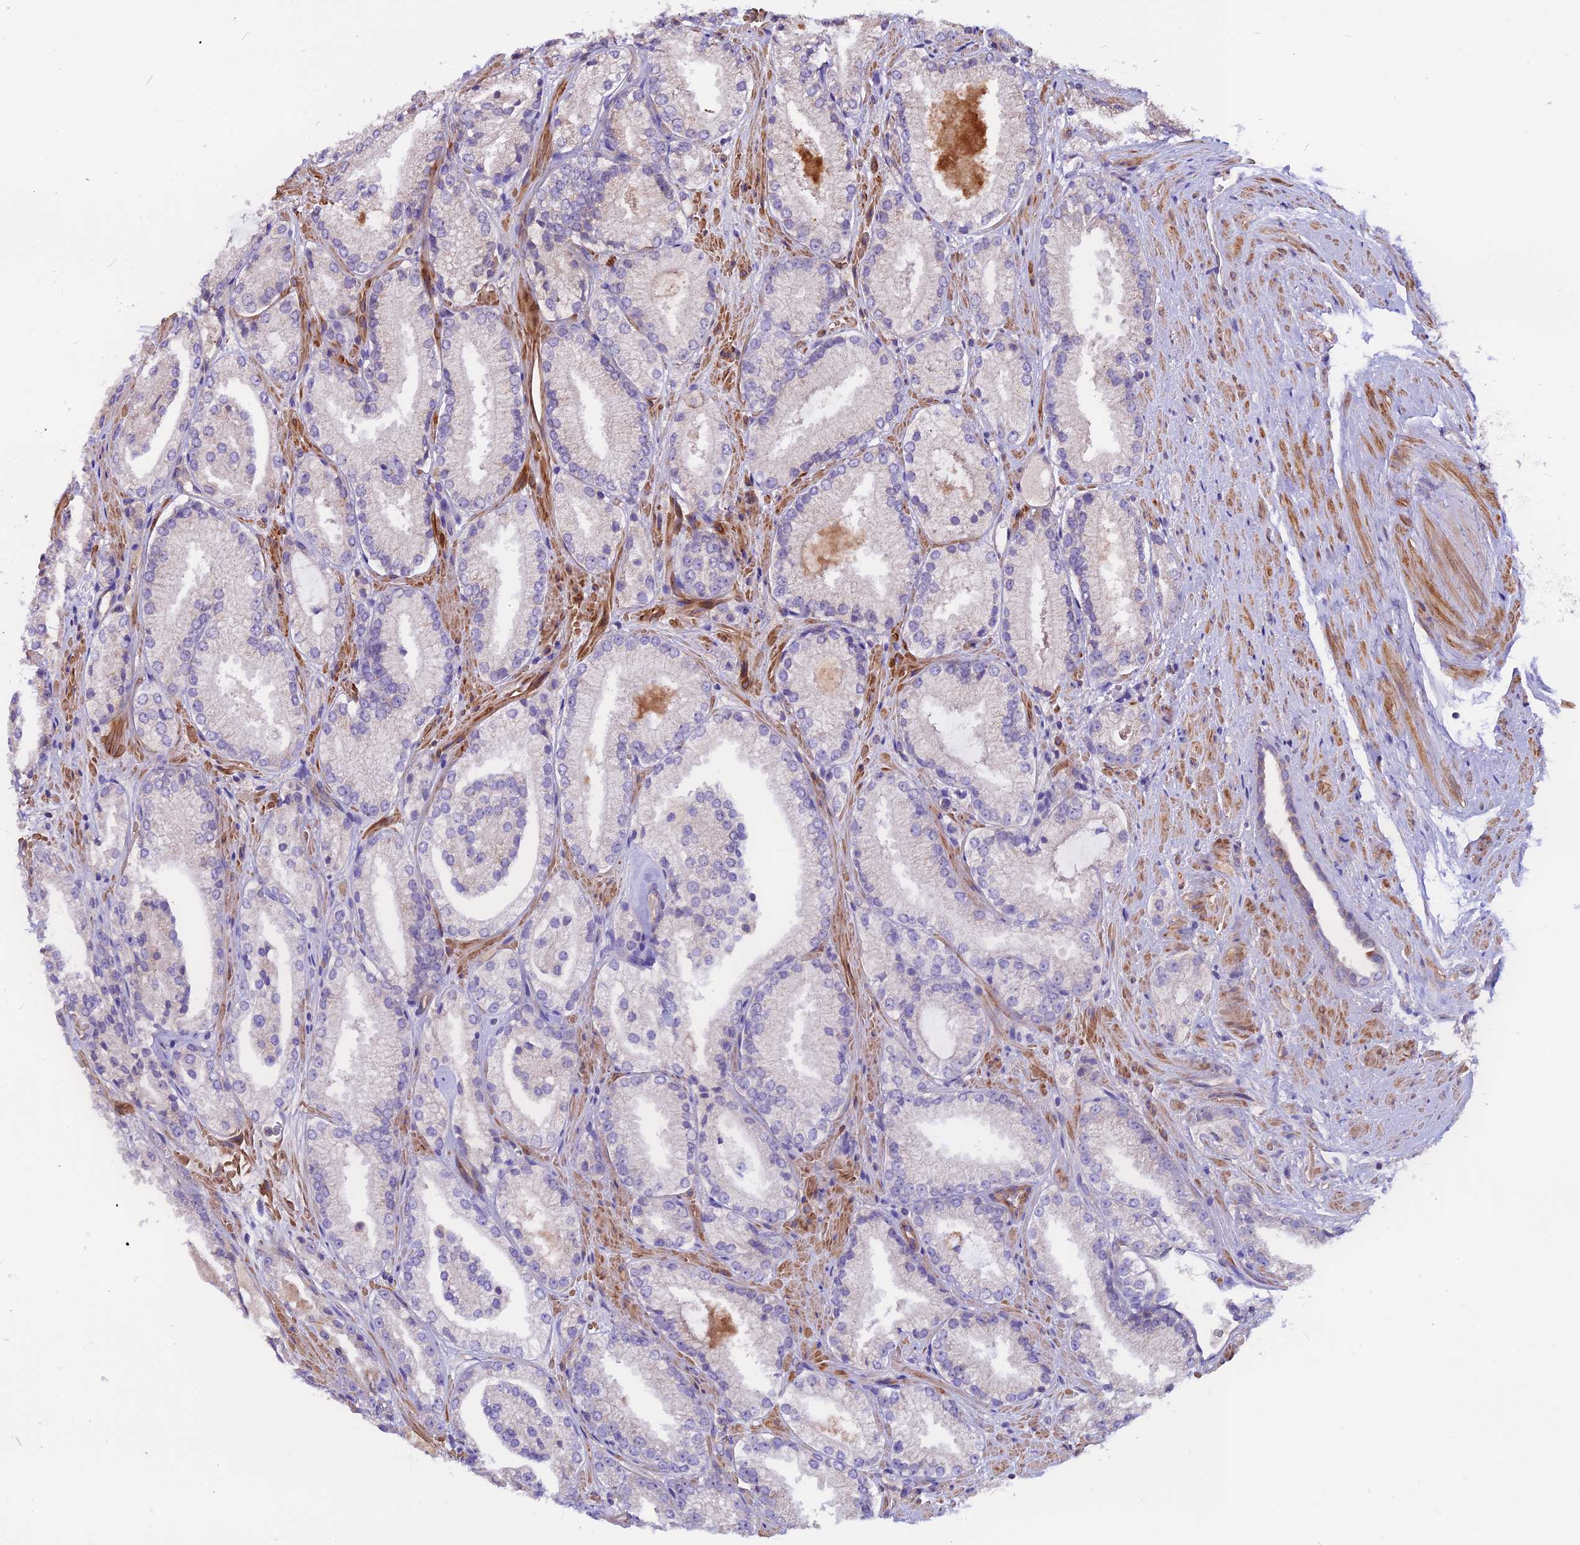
{"staining": {"intensity": "weak", "quantity": "<25%", "location": "cytoplasmic/membranous"}, "tissue": "prostate cancer", "cell_type": "Tumor cells", "image_type": "cancer", "snomed": [{"axis": "morphology", "description": "Adenocarcinoma, High grade"}, {"axis": "topography", "description": "Prostate"}], "caption": "Immunohistochemistry (IHC) of prostate cancer exhibits no positivity in tumor cells.", "gene": "ANO3", "patient": {"sex": "male", "age": 73}}